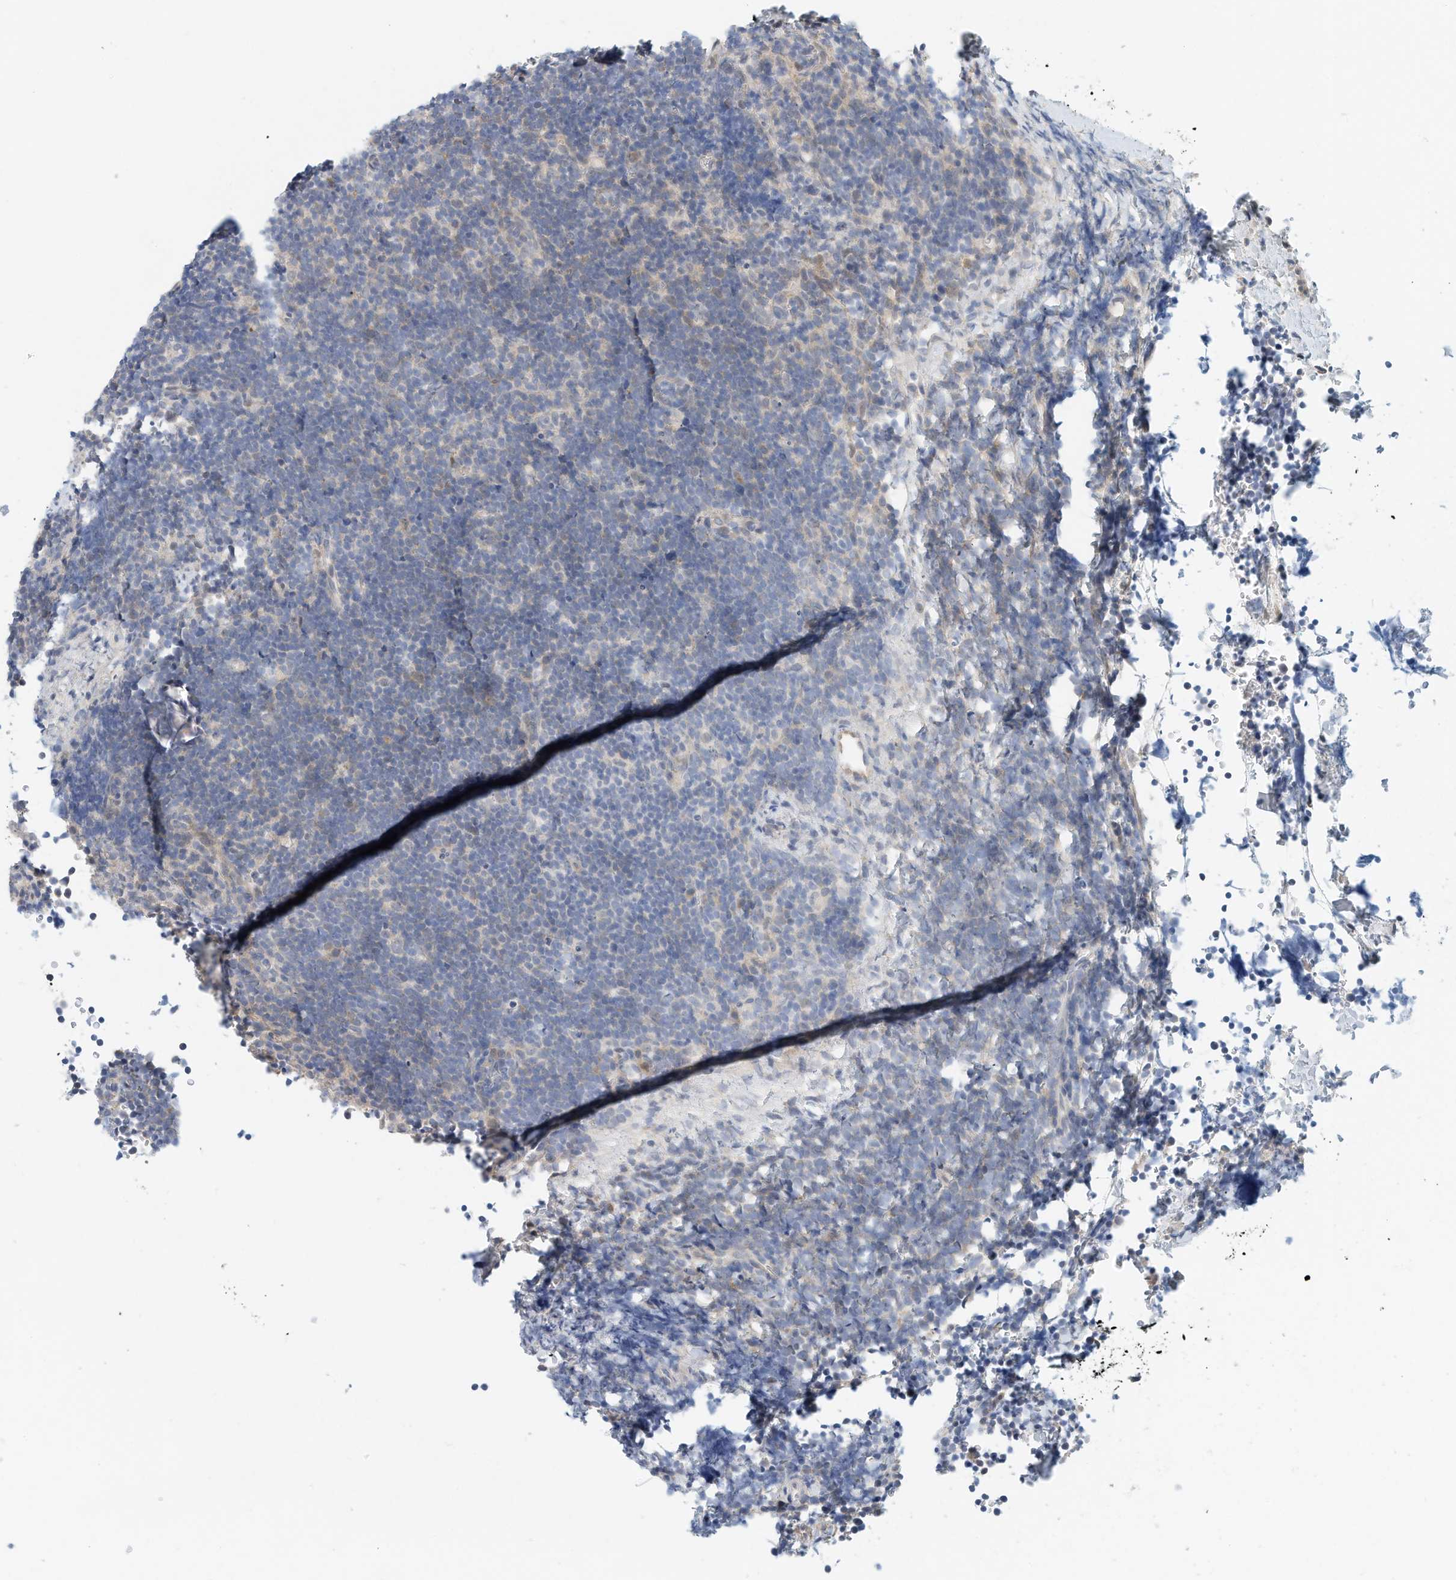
{"staining": {"intensity": "negative", "quantity": "none", "location": "none"}, "tissue": "lymphoma", "cell_type": "Tumor cells", "image_type": "cancer", "snomed": [{"axis": "morphology", "description": "Malignant lymphoma, non-Hodgkin's type, High grade"}, {"axis": "topography", "description": "Lymph node"}], "caption": "This is a histopathology image of immunohistochemistry (IHC) staining of lymphoma, which shows no expression in tumor cells. The staining is performed using DAB (3,3'-diaminobenzidine) brown chromogen with nuclei counter-stained in using hematoxylin.", "gene": "ARHGAP28", "patient": {"sex": "male", "age": 13}}